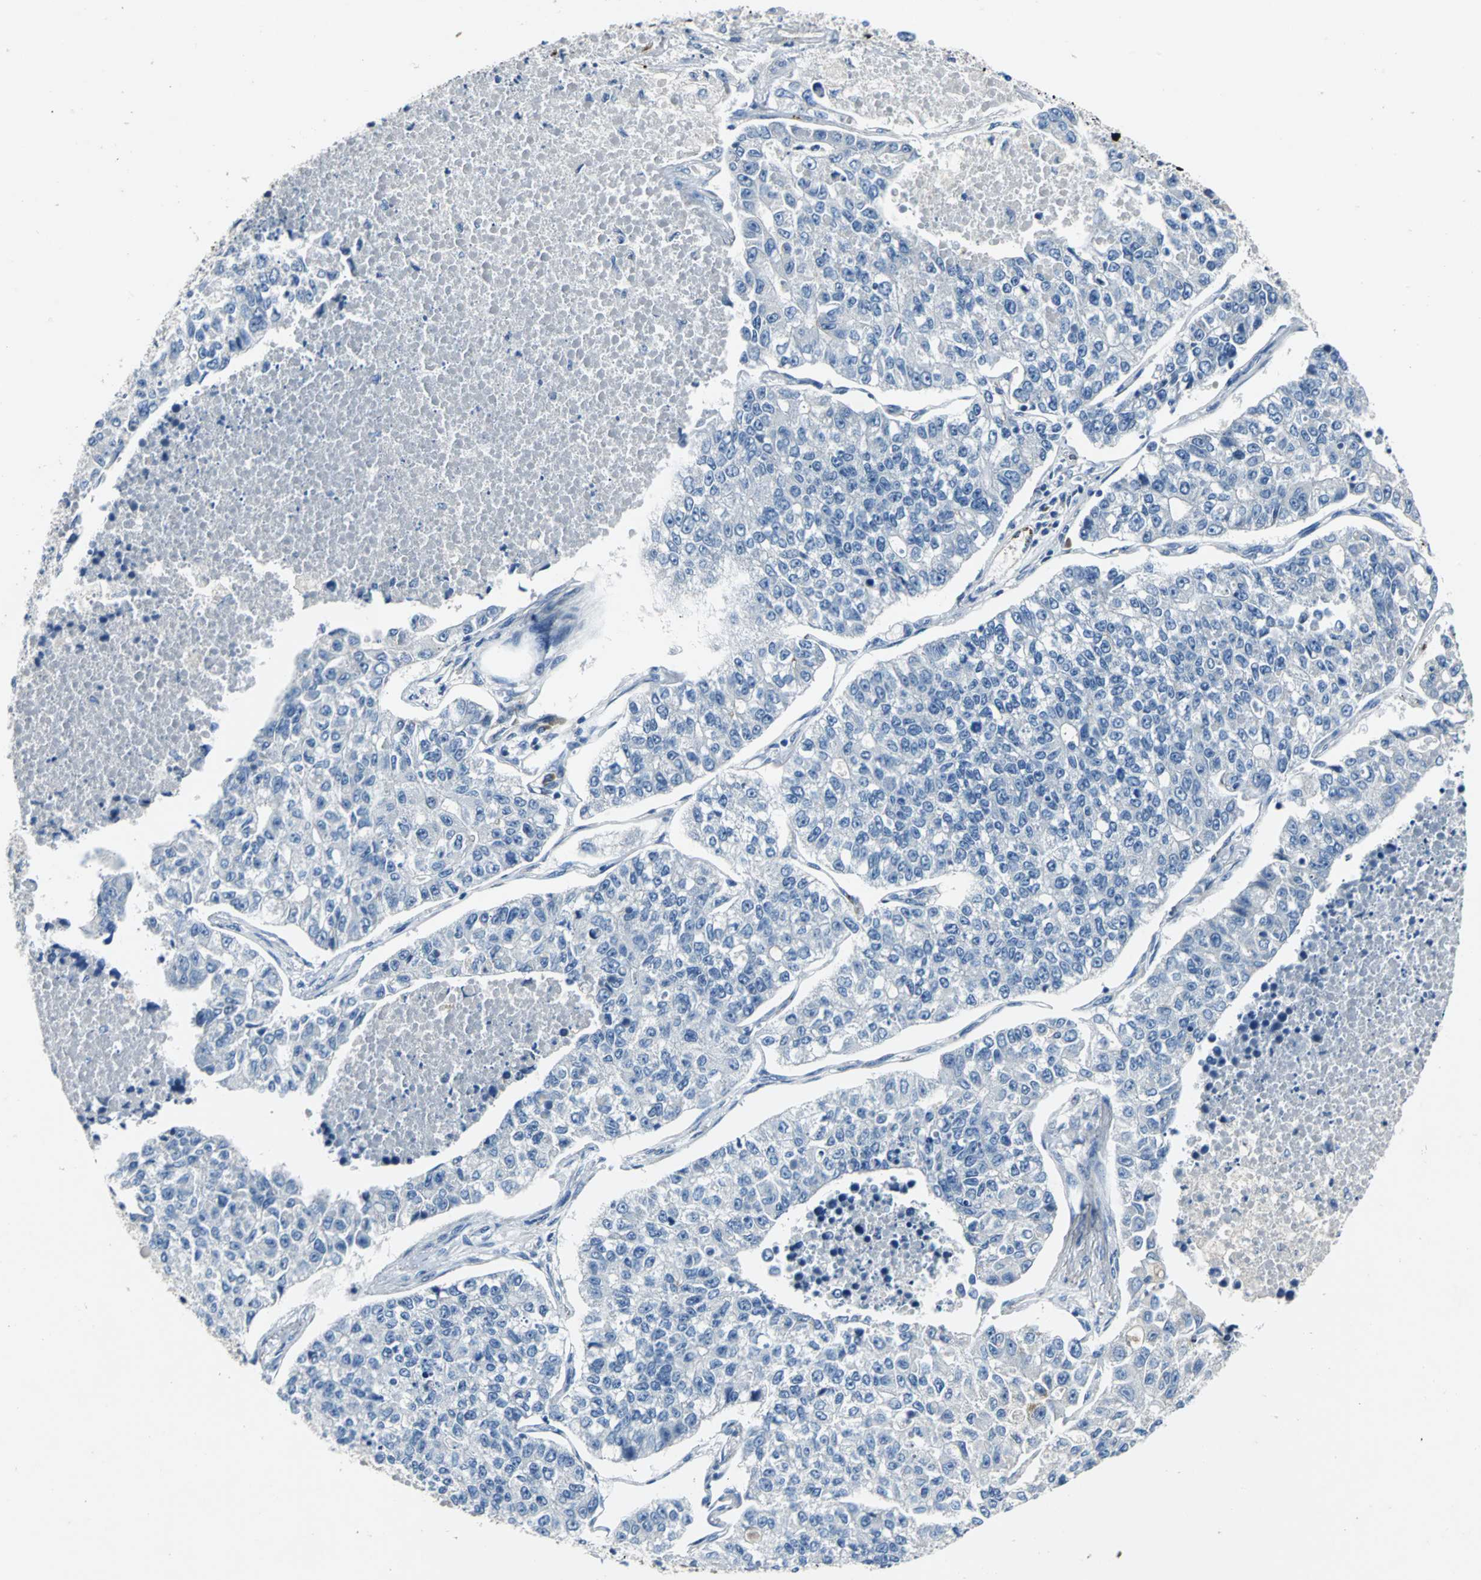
{"staining": {"intensity": "negative", "quantity": "none", "location": "none"}, "tissue": "lung cancer", "cell_type": "Tumor cells", "image_type": "cancer", "snomed": [{"axis": "morphology", "description": "Adenocarcinoma, NOS"}, {"axis": "topography", "description": "Lung"}], "caption": "Tumor cells are negative for protein expression in human lung cancer (adenocarcinoma).", "gene": "SELP", "patient": {"sex": "male", "age": 49}}